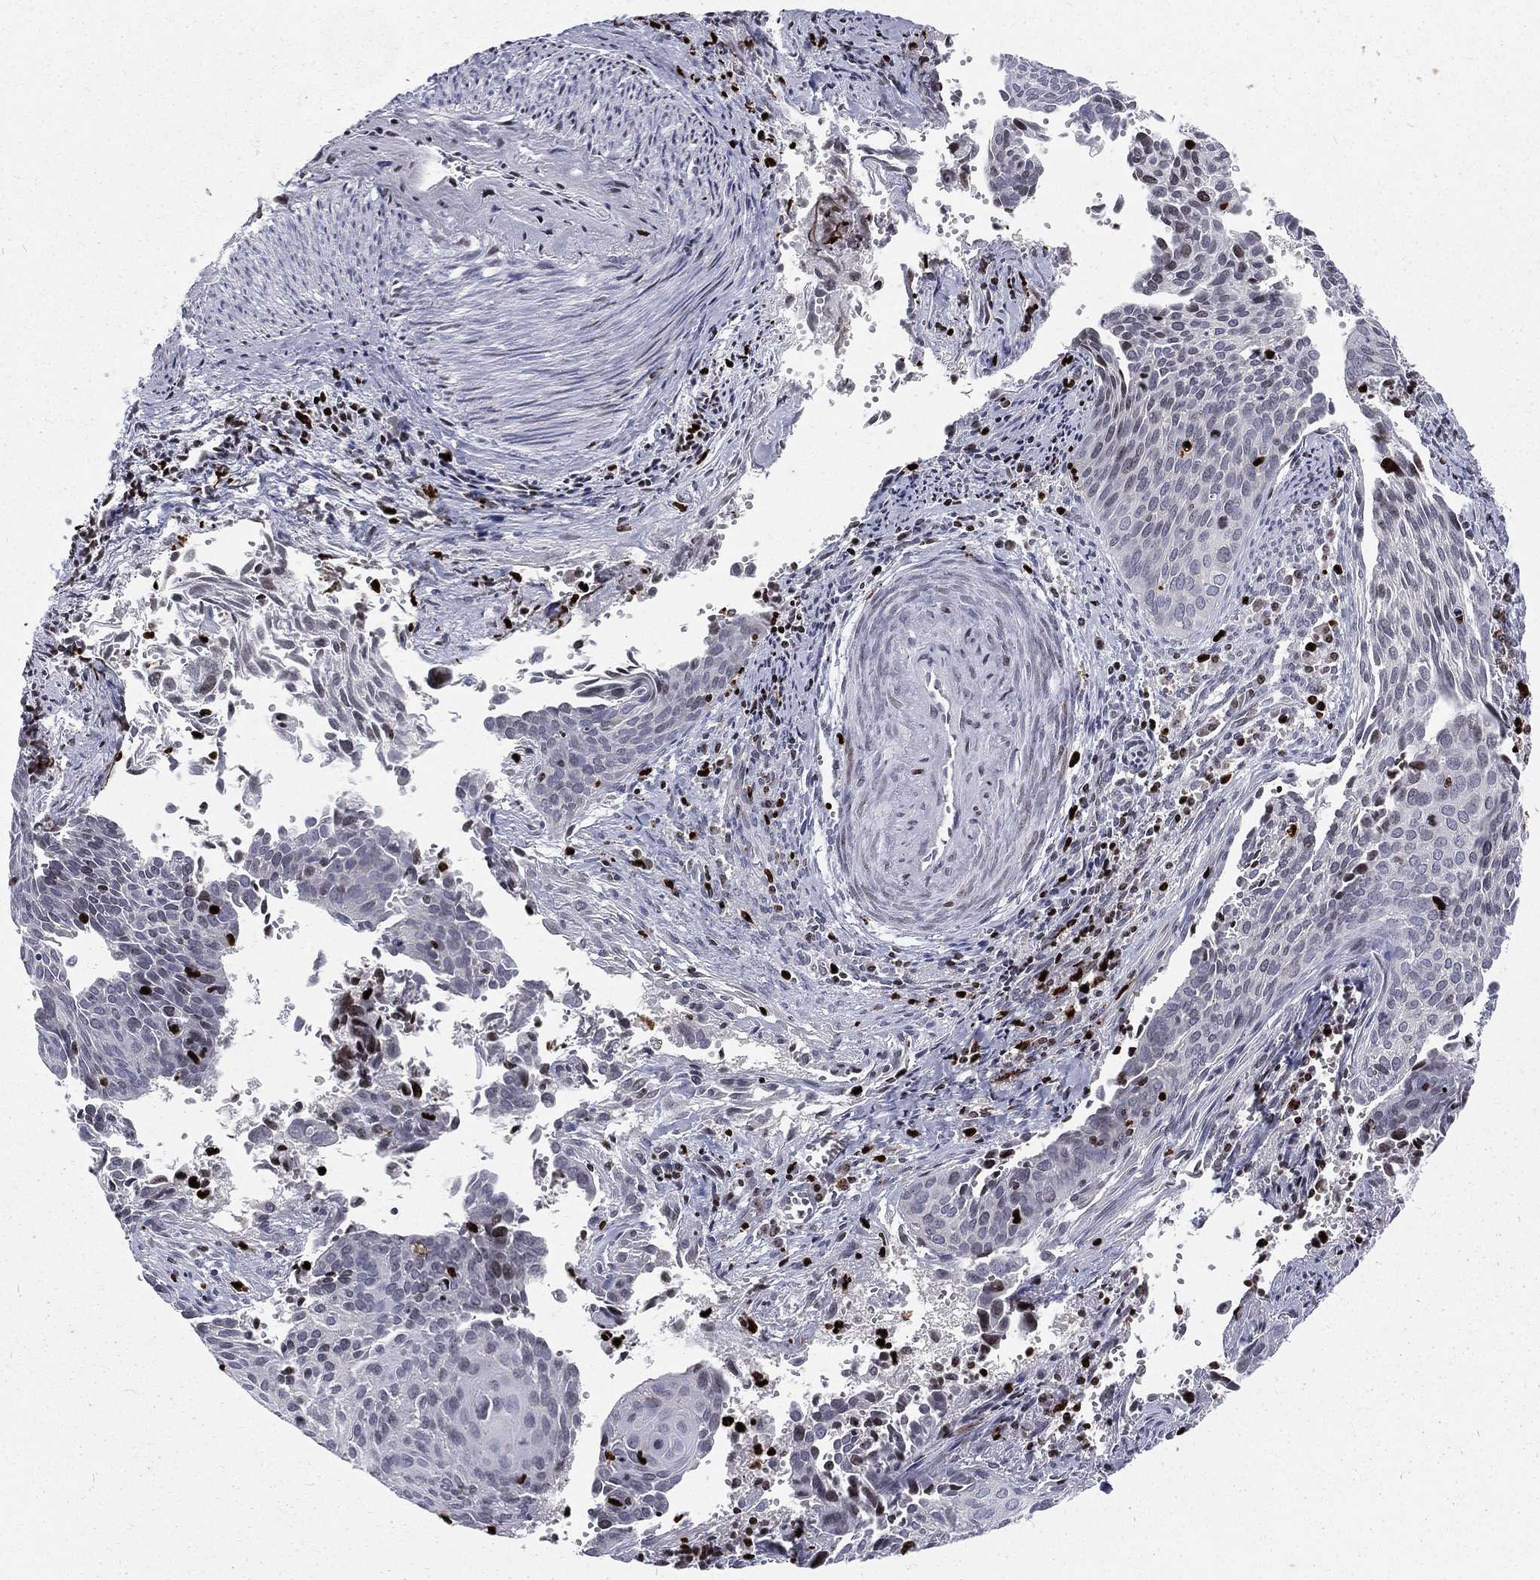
{"staining": {"intensity": "negative", "quantity": "none", "location": "none"}, "tissue": "cervical cancer", "cell_type": "Tumor cells", "image_type": "cancer", "snomed": [{"axis": "morphology", "description": "Squamous cell carcinoma, NOS"}, {"axis": "topography", "description": "Cervix"}], "caption": "A high-resolution photomicrograph shows immunohistochemistry (IHC) staining of cervical cancer, which shows no significant expression in tumor cells.", "gene": "MNDA", "patient": {"sex": "female", "age": 29}}